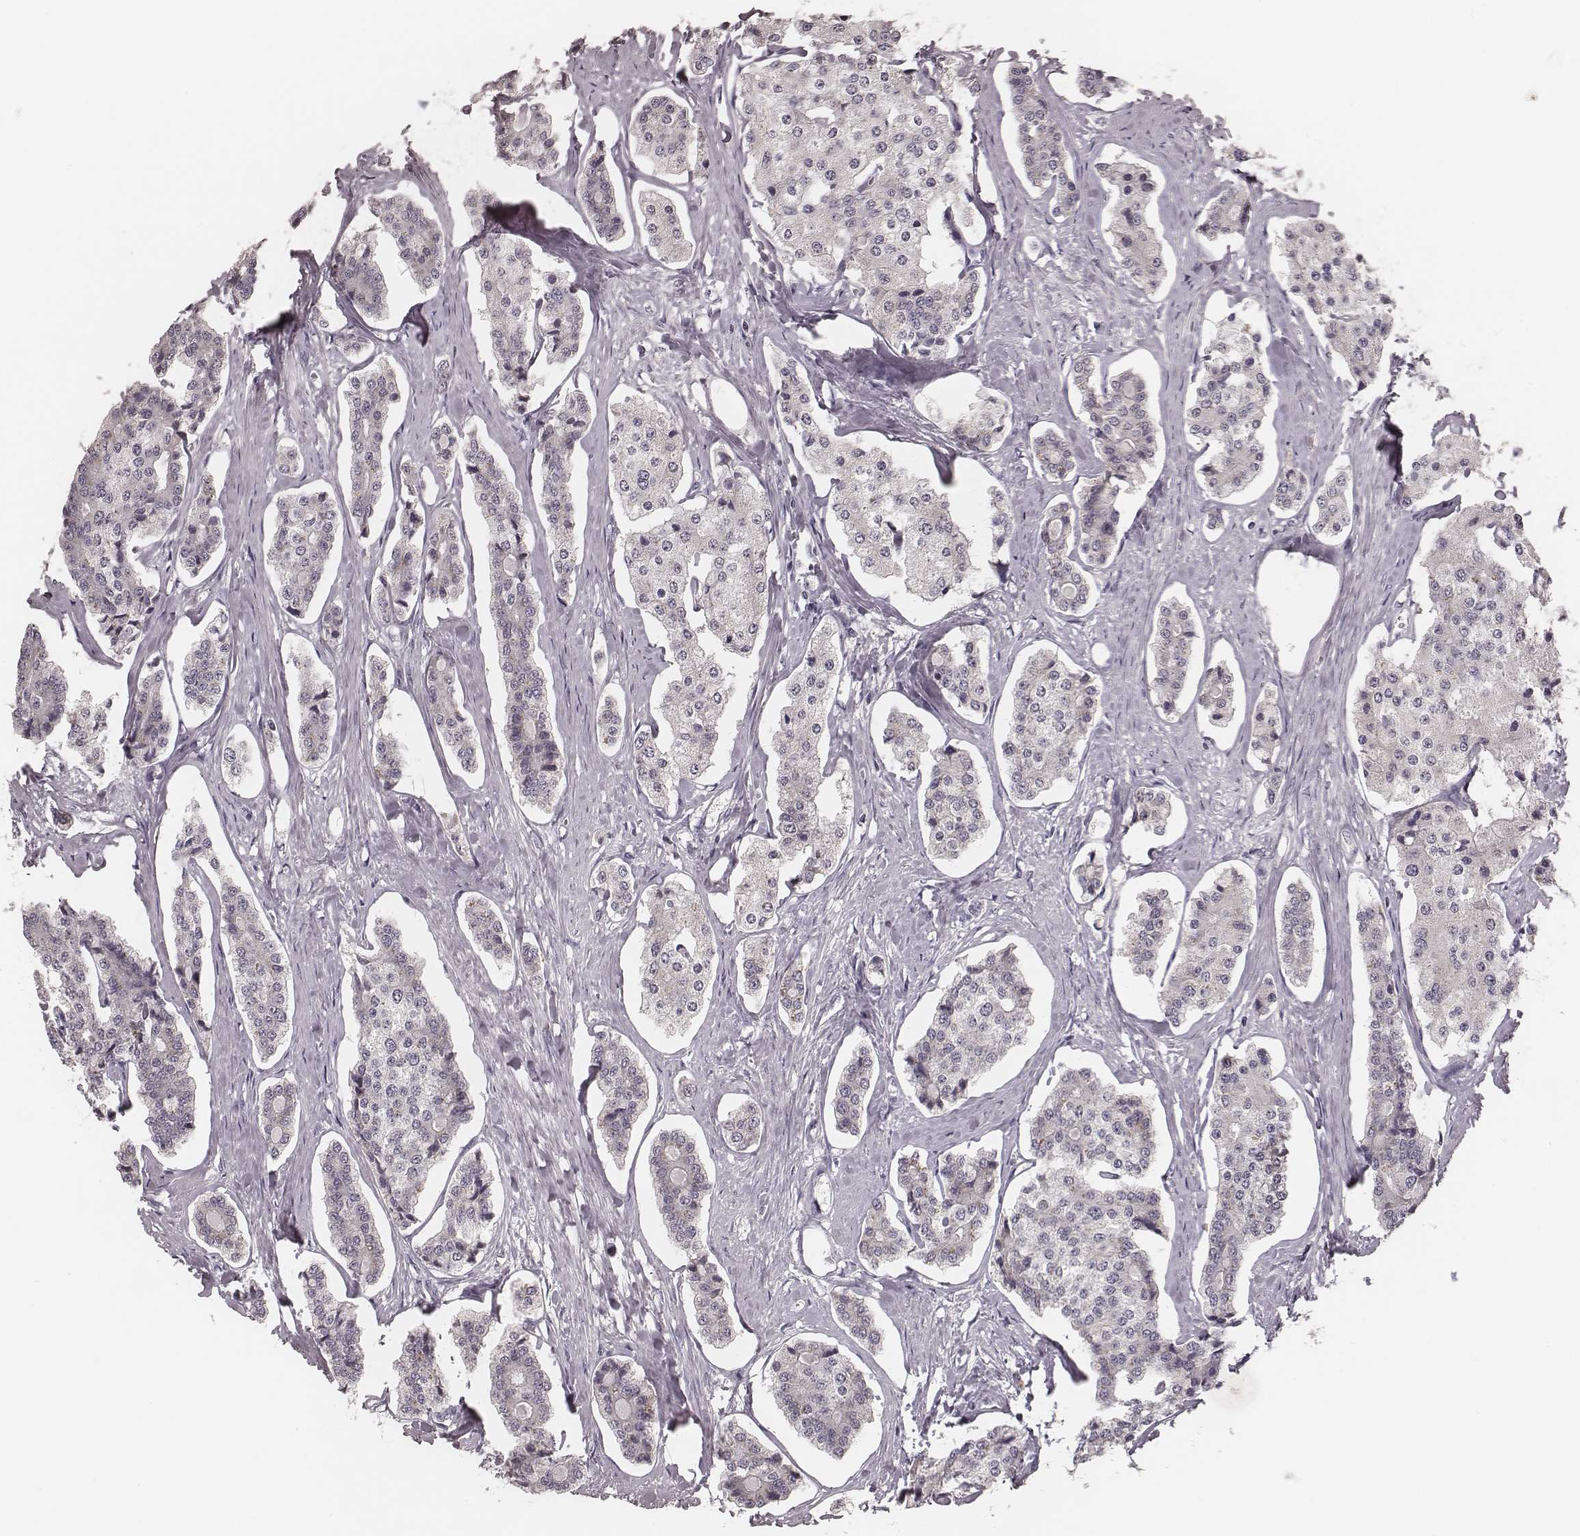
{"staining": {"intensity": "negative", "quantity": "none", "location": "none"}, "tissue": "carcinoid", "cell_type": "Tumor cells", "image_type": "cancer", "snomed": [{"axis": "morphology", "description": "Carcinoid, malignant, NOS"}, {"axis": "topography", "description": "Small intestine"}], "caption": "Protein analysis of carcinoid (malignant) exhibits no significant positivity in tumor cells. (DAB (3,3'-diaminobenzidine) immunohistochemistry (IHC), high magnification).", "gene": "P2RX5", "patient": {"sex": "female", "age": 65}}